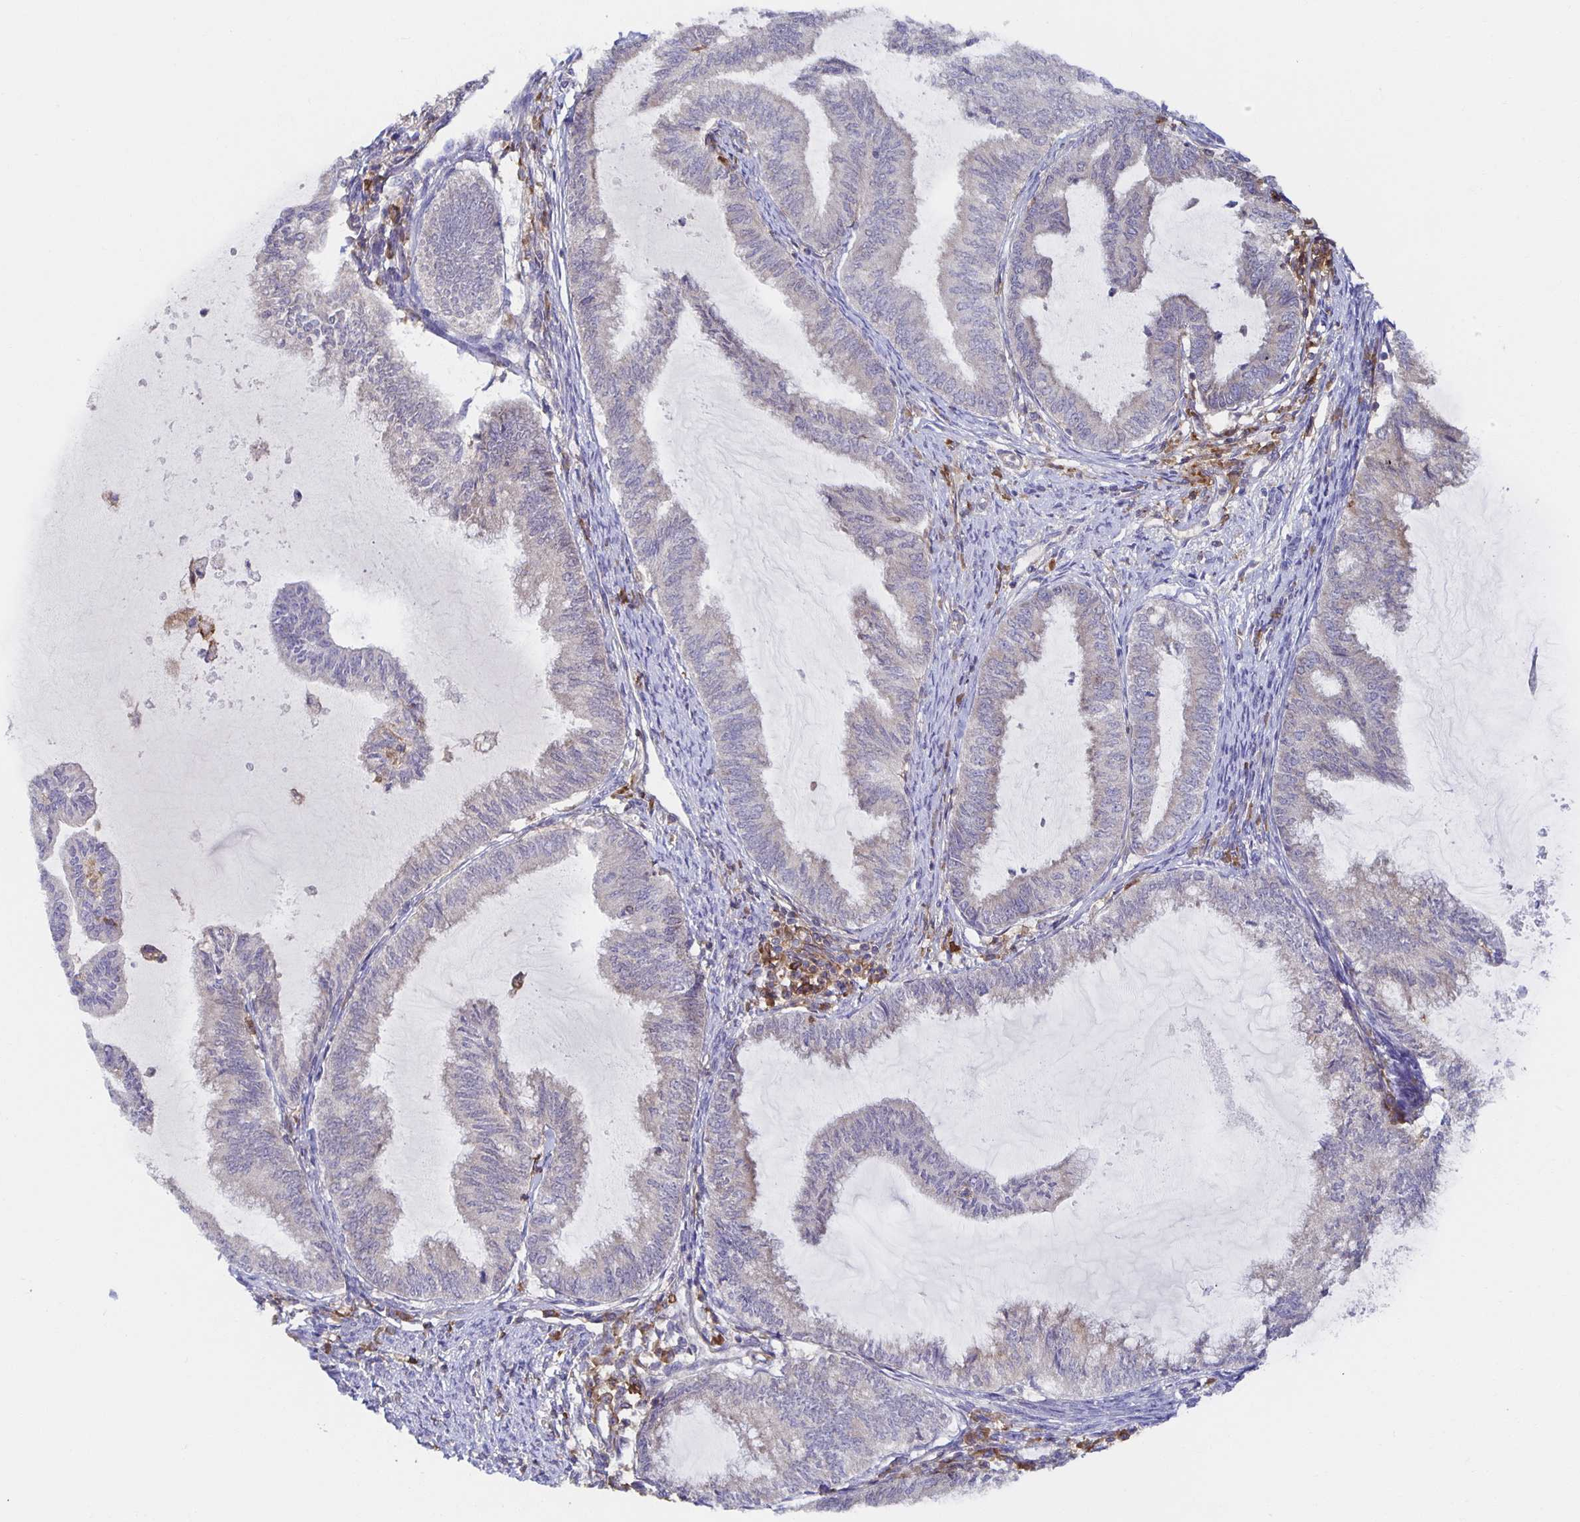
{"staining": {"intensity": "negative", "quantity": "none", "location": "none"}, "tissue": "endometrial cancer", "cell_type": "Tumor cells", "image_type": "cancer", "snomed": [{"axis": "morphology", "description": "Adenocarcinoma, NOS"}, {"axis": "topography", "description": "Endometrium"}], "caption": "DAB immunohistochemical staining of human endometrial cancer (adenocarcinoma) displays no significant expression in tumor cells.", "gene": "BAD", "patient": {"sex": "female", "age": 79}}